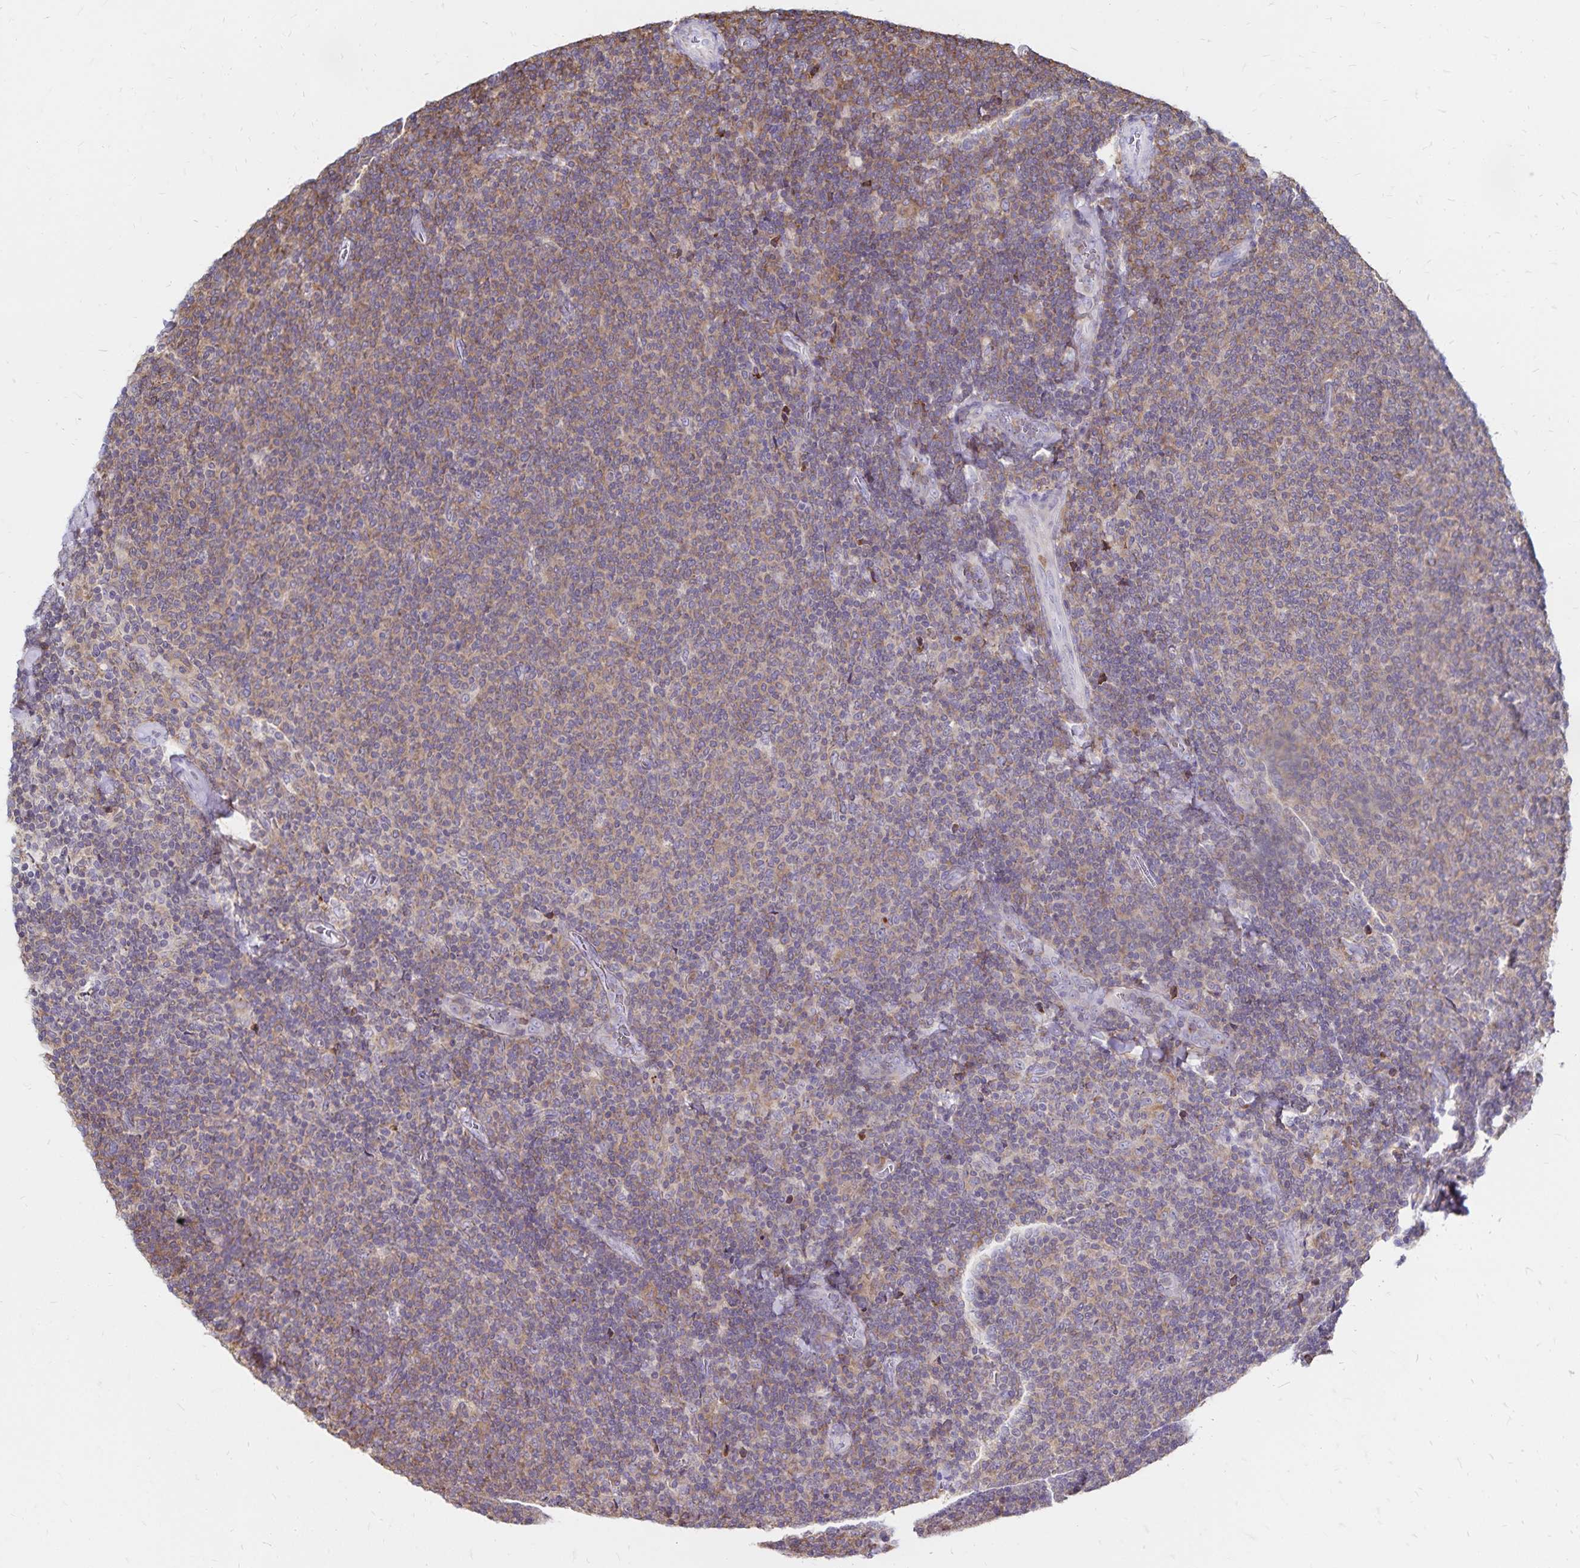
{"staining": {"intensity": "moderate", "quantity": ">75%", "location": "cytoplasmic/membranous"}, "tissue": "lymphoma", "cell_type": "Tumor cells", "image_type": "cancer", "snomed": [{"axis": "morphology", "description": "Malignant lymphoma, non-Hodgkin's type, Low grade"}, {"axis": "topography", "description": "Lymph node"}], "caption": "A photomicrograph of malignant lymphoma, non-Hodgkin's type (low-grade) stained for a protein demonstrates moderate cytoplasmic/membranous brown staining in tumor cells.", "gene": "NAGPA", "patient": {"sex": "male", "age": 52}}